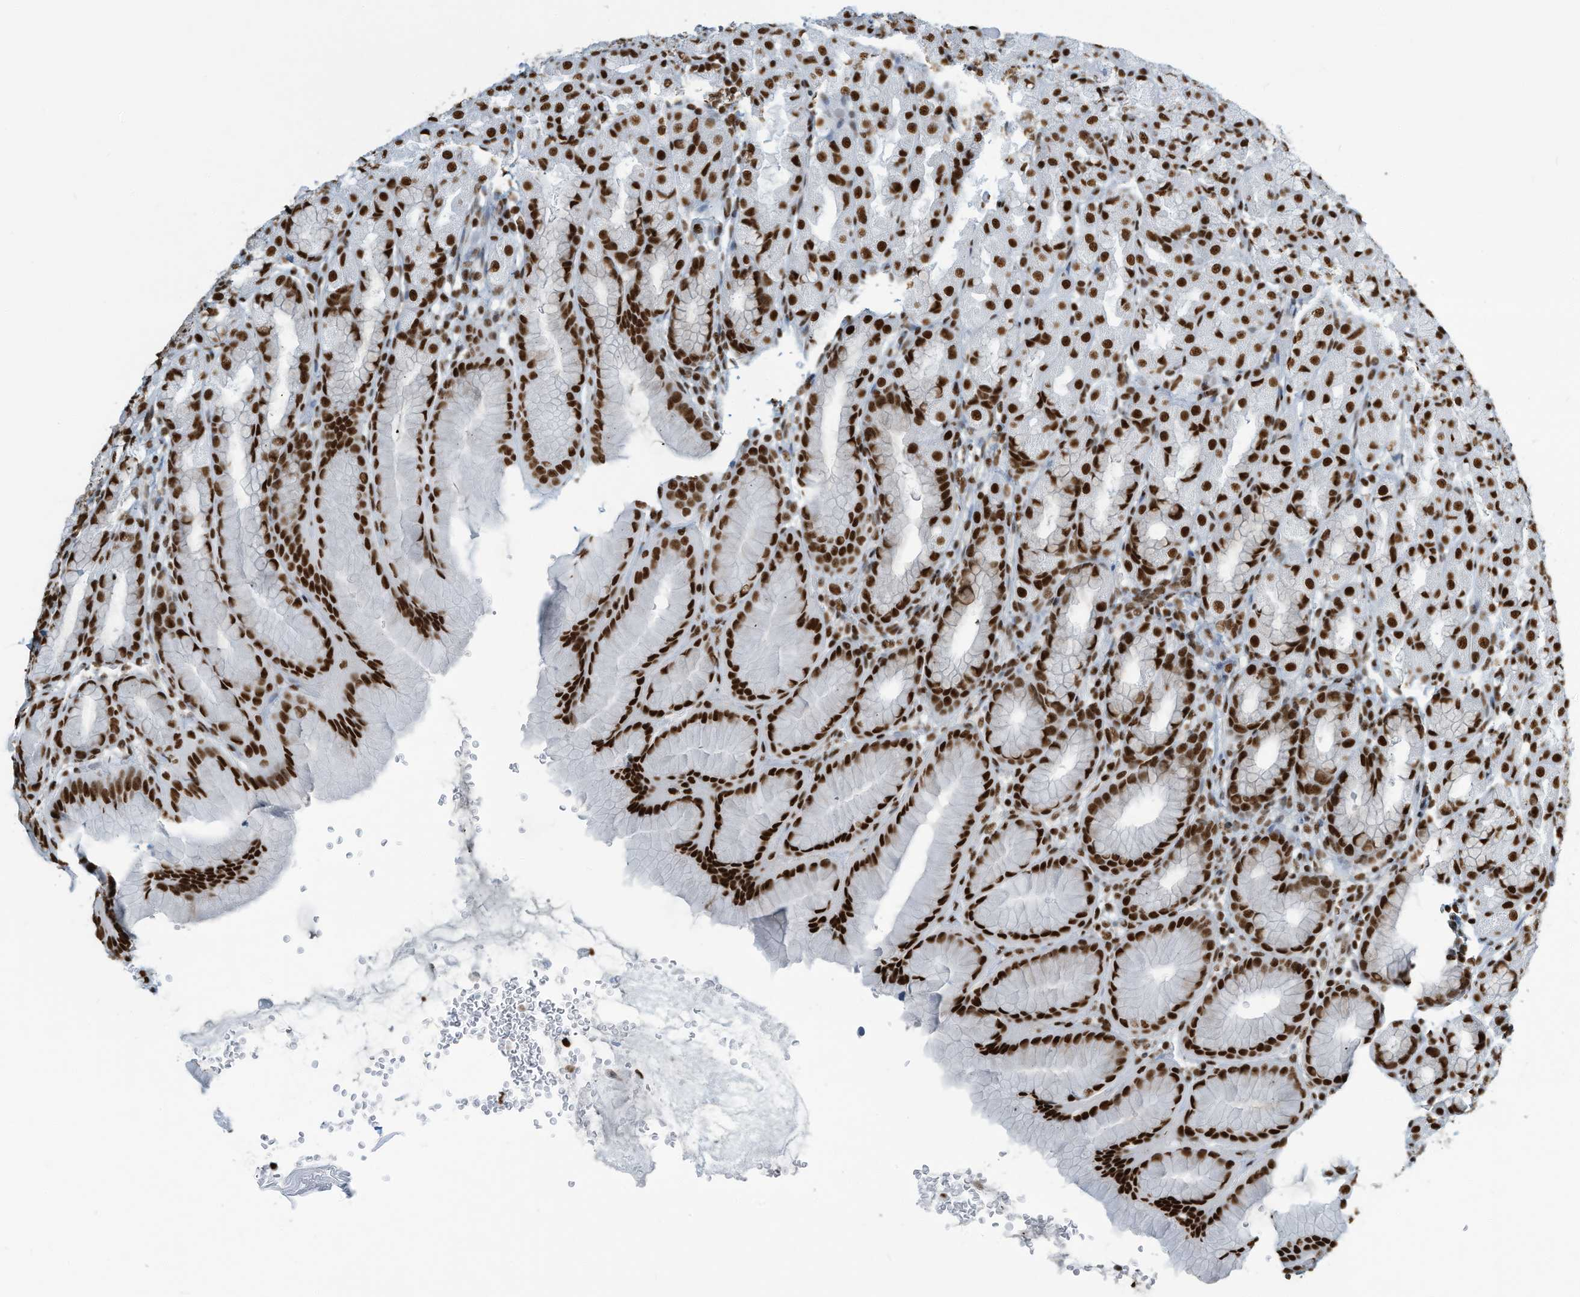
{"staining": {"intensity": "strong", "quantity": ">75%", "location": "nuclear"}, "tissue": "stomach", "cell_type": "Glandular cells", "image_type": "normal", "snomed": [{"axis": "morphology", "description": "Normal tissue, NOS"}, {"axis": "topography", "description": "Stomach"}], "caption": "IHC (DAB) staining of unremarkable stomach exhibits strong nuclear protein staining in approximately >75% of glandular cells.", "gene": "ENSG00000257390", "patient": {"sex": "male", "age": 42}}